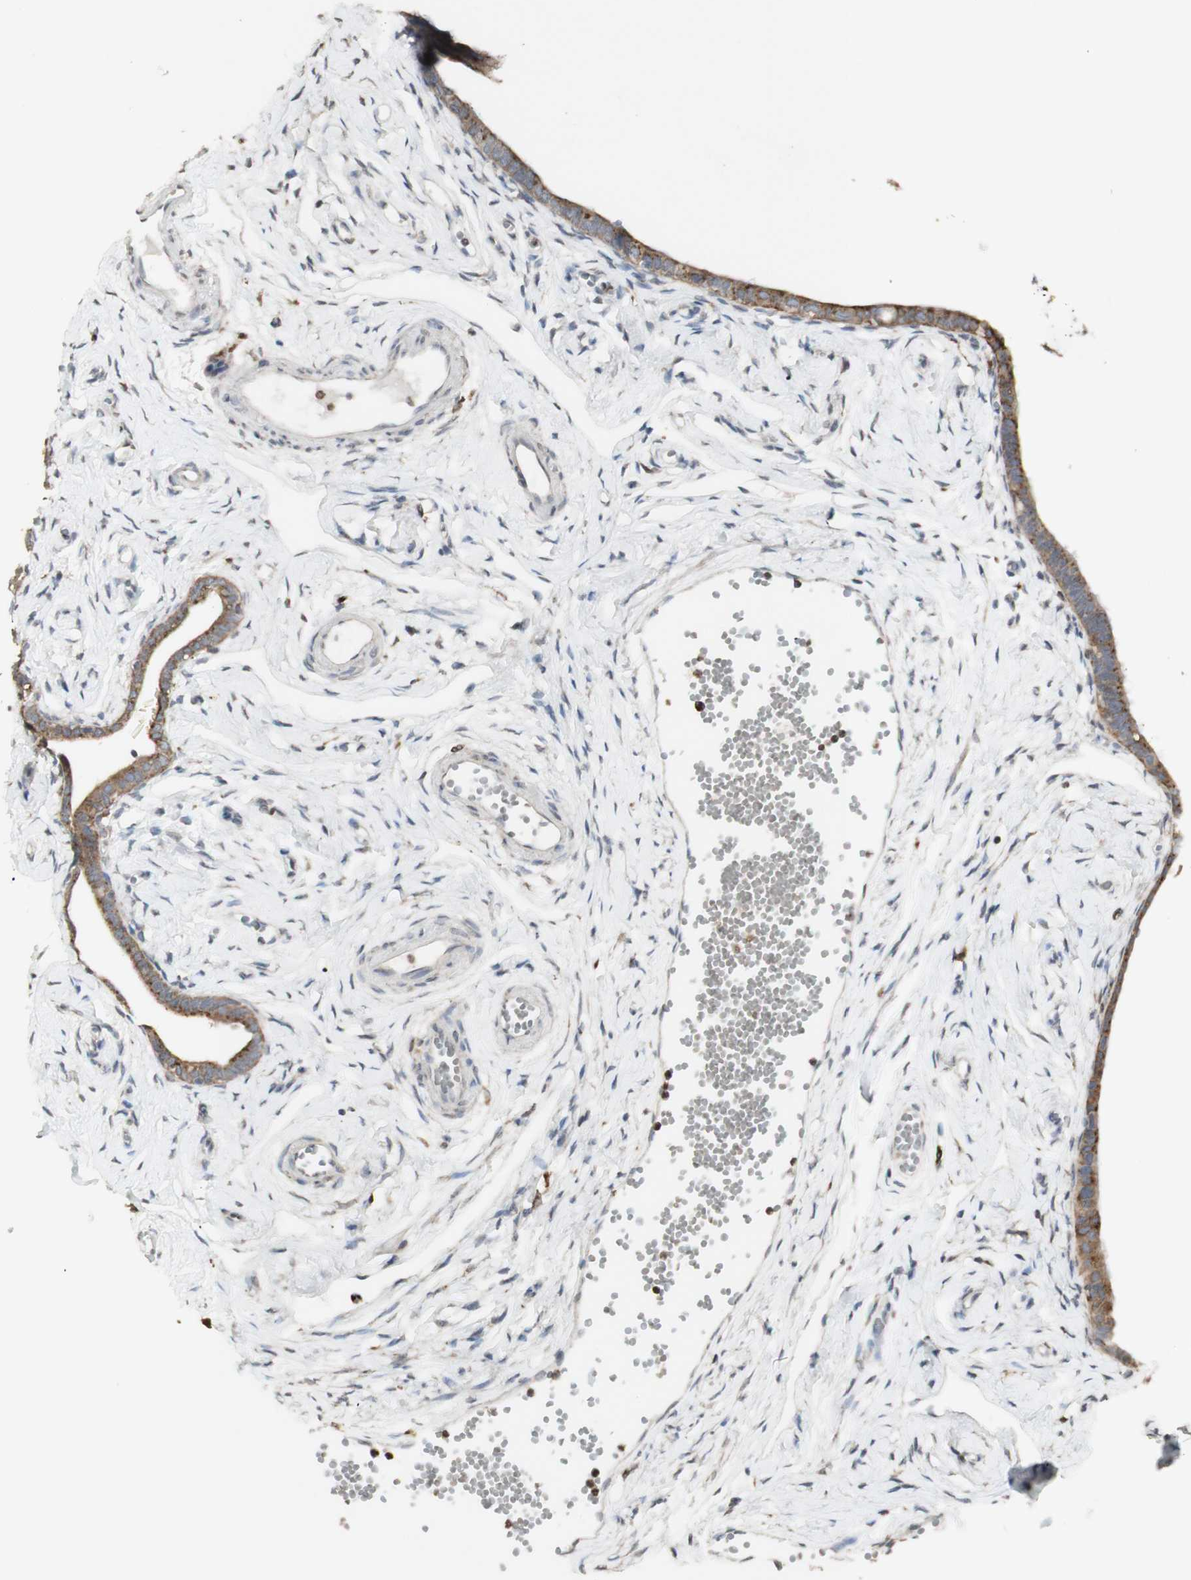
{"staining": {"intensity": "moderate", "quantity": ">75%", "location": "cytoplasmic/membranous"}, "tissue": "fallopian tube", "cell_type": "Glandular cells", "image_type": "normal", "snomed": [{"axis": "morphology", "description": "Normal tissue, NOS"}, {"axis": "topography", "description": "Fallopian tube"}], "caption": "The image reveals immunohistochemical staining of unremarkable fallopian tube. There is moderate cytoplasmic/membranous staining is present in approximately >75% of glandular cells. Immunohistochemistry stains the protein of interest in brown and the nuclei are stained blue.", "gene": "ATP6V1E1", "patient": {"sex": "female", "age": 71}}